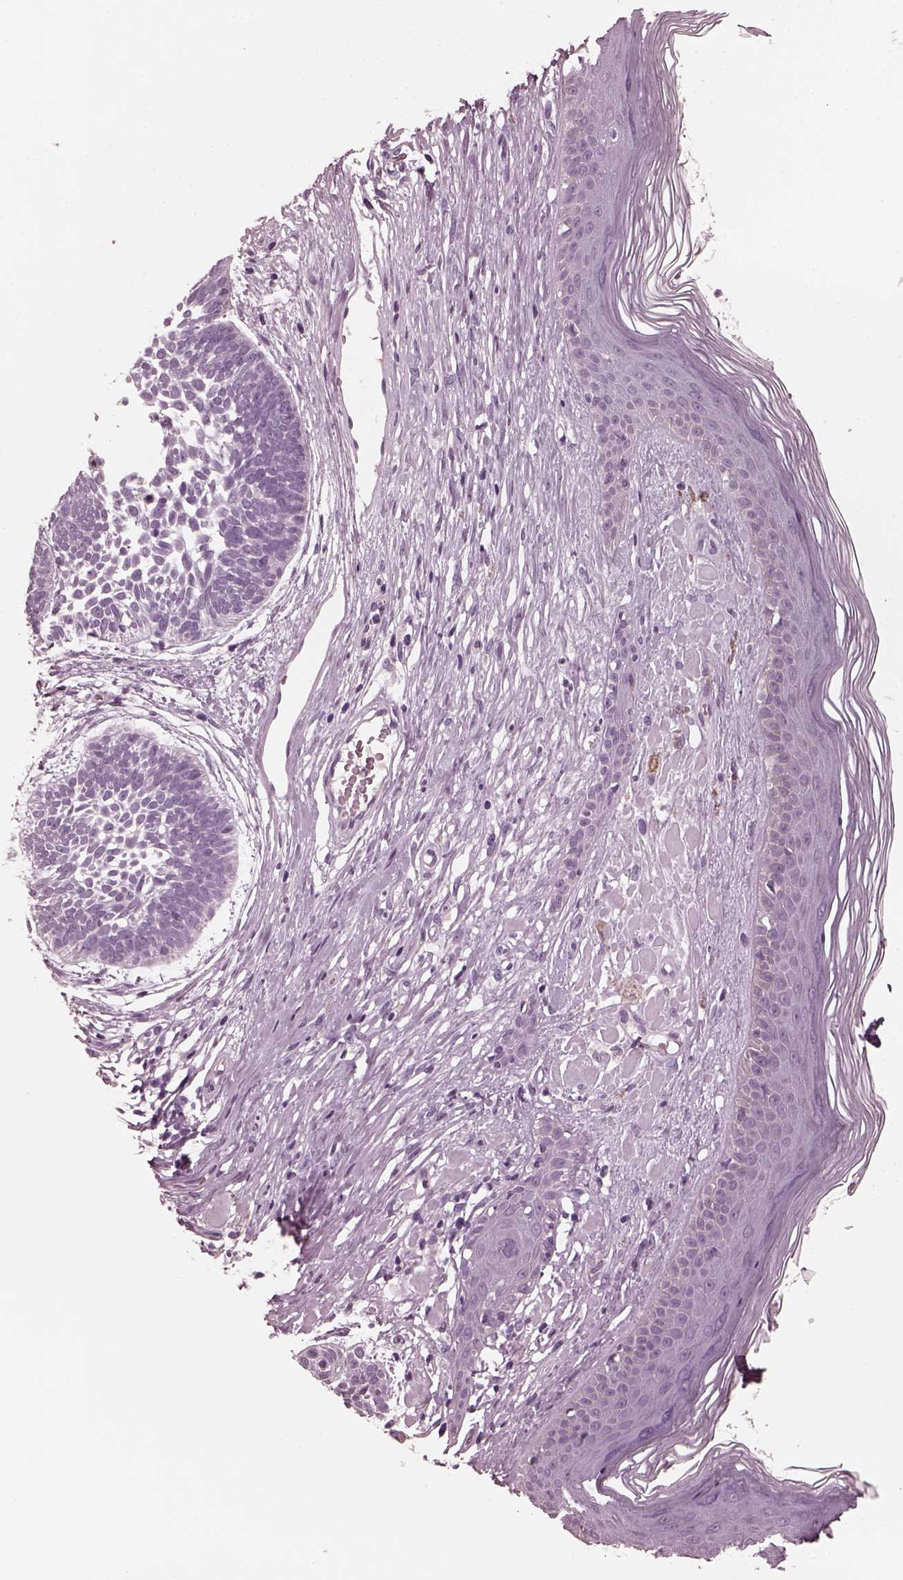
{"staining": {"intensity": "negative", "quantity": "none", "location": "none"}, "tissue": "skin cancer", "cell_type": "Tumor cells", "image_type": "cancer", "snomed": [{"axis": "morphology", "description": "Basal cell carcinoma"}, {"axis": "topography", "description": "Skin"}], "caption": "Immunohistochemistry histopathology image of human skin cancer stained for a protein (brown), which exhibits no expression in tumor cells. Brightfield microscopy of immunohistochemistry (IHC) stained with DAB (3,3'-diaminobenzidine) (brown) and hematoxylin (blue), captured at high magnification.", "gene": "CGA", "patient": {"sex": "male", "age": 85}}